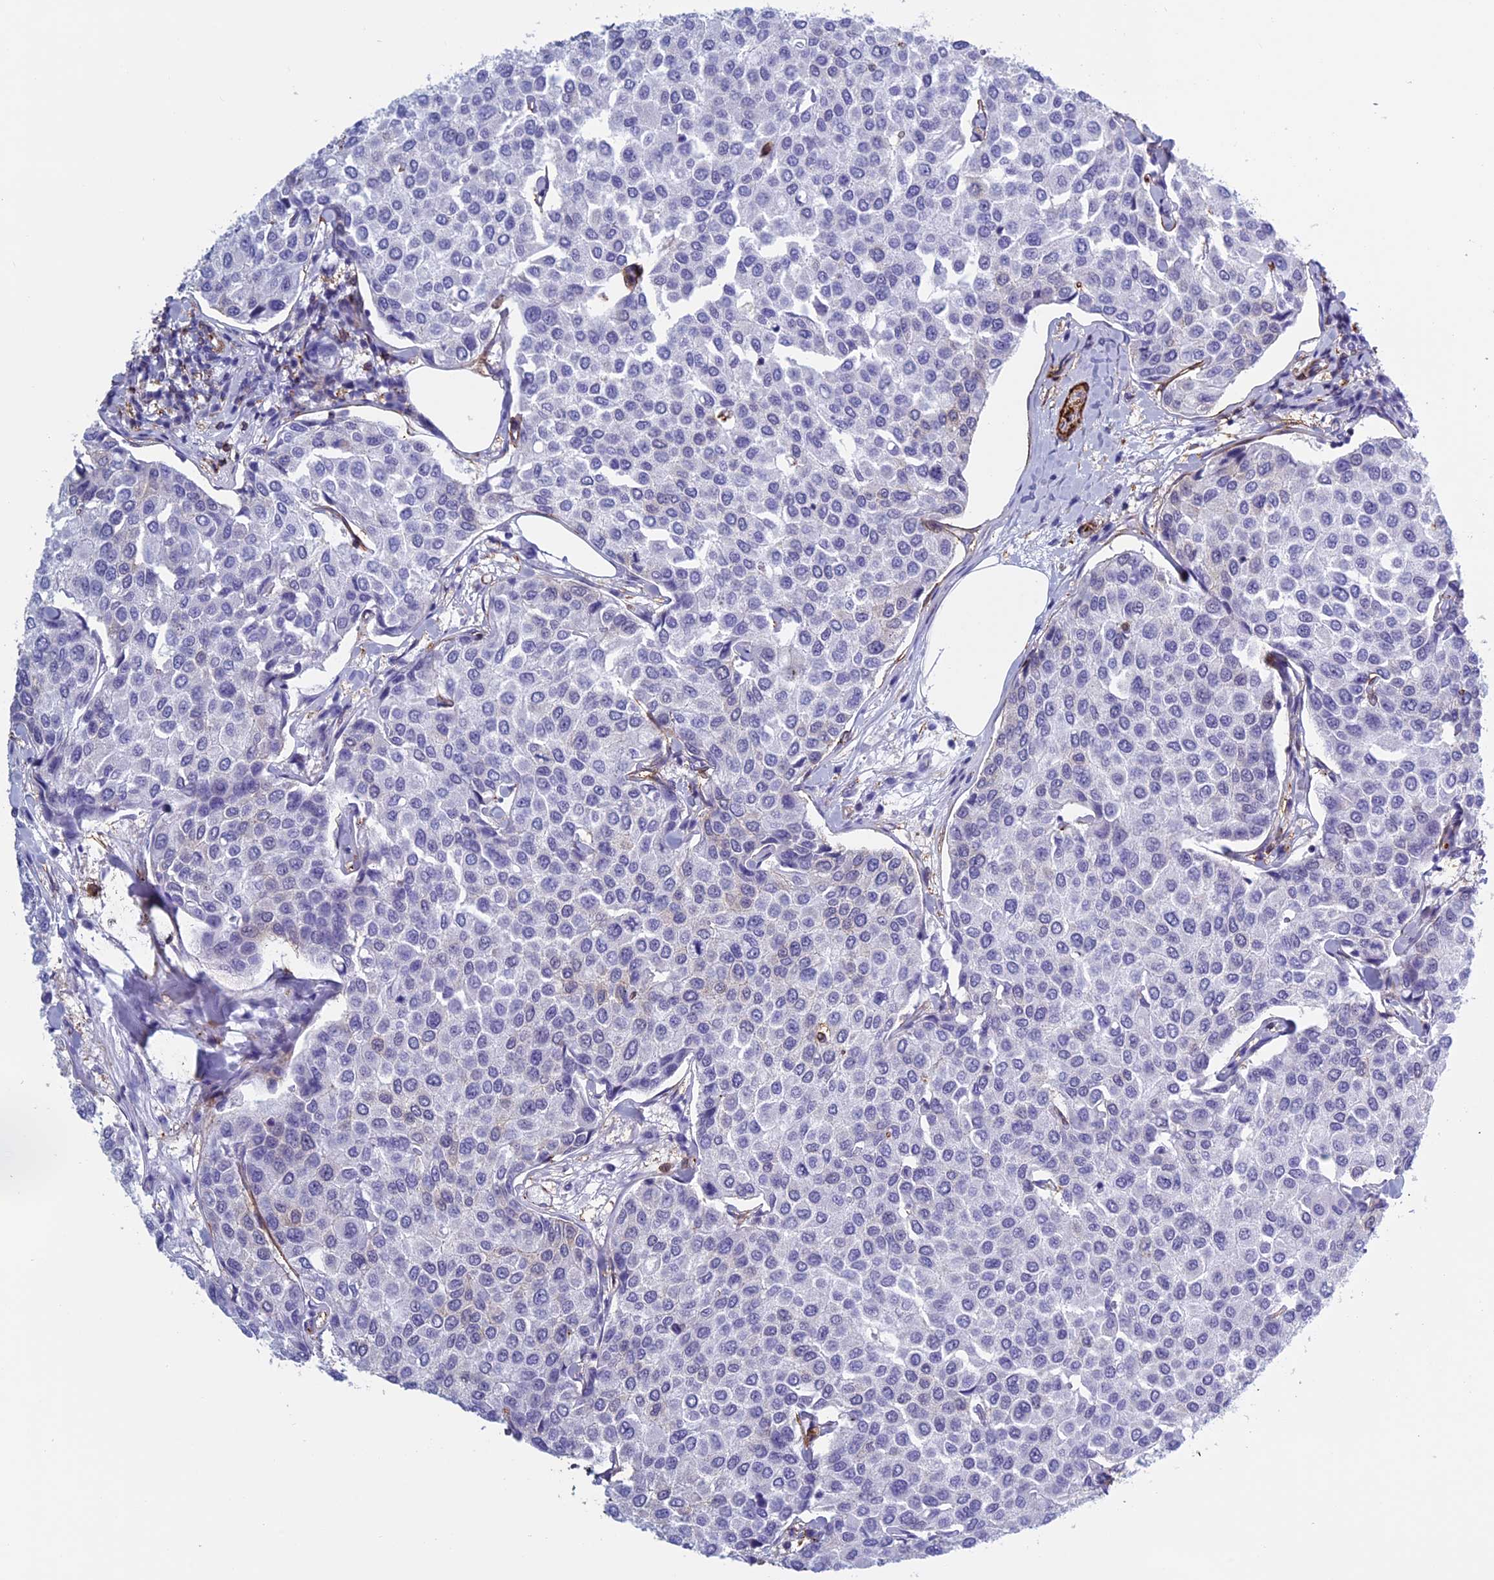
{"staining": {"intensity": "moderate", "quantity": "<25%", "location": "cytoplasmic/membranous"}, "tissue": "breast cancer", "cell_type": "Tumor cells", "image_type": "cancer", "snomed": [{"axis": "morphology", "description": "Duct carcinoma"}, {"axis": "topography", "description": "Breast"}], "caption": "This histopathology image shows immunohistochemistry (IHC) staining of human breast cancer, with low moderate cytoplasmic/membranous staining in about <25% of tumor cells.", "gene": "ANGPTL2", "patient": {"sex": "female", "age": 55}}